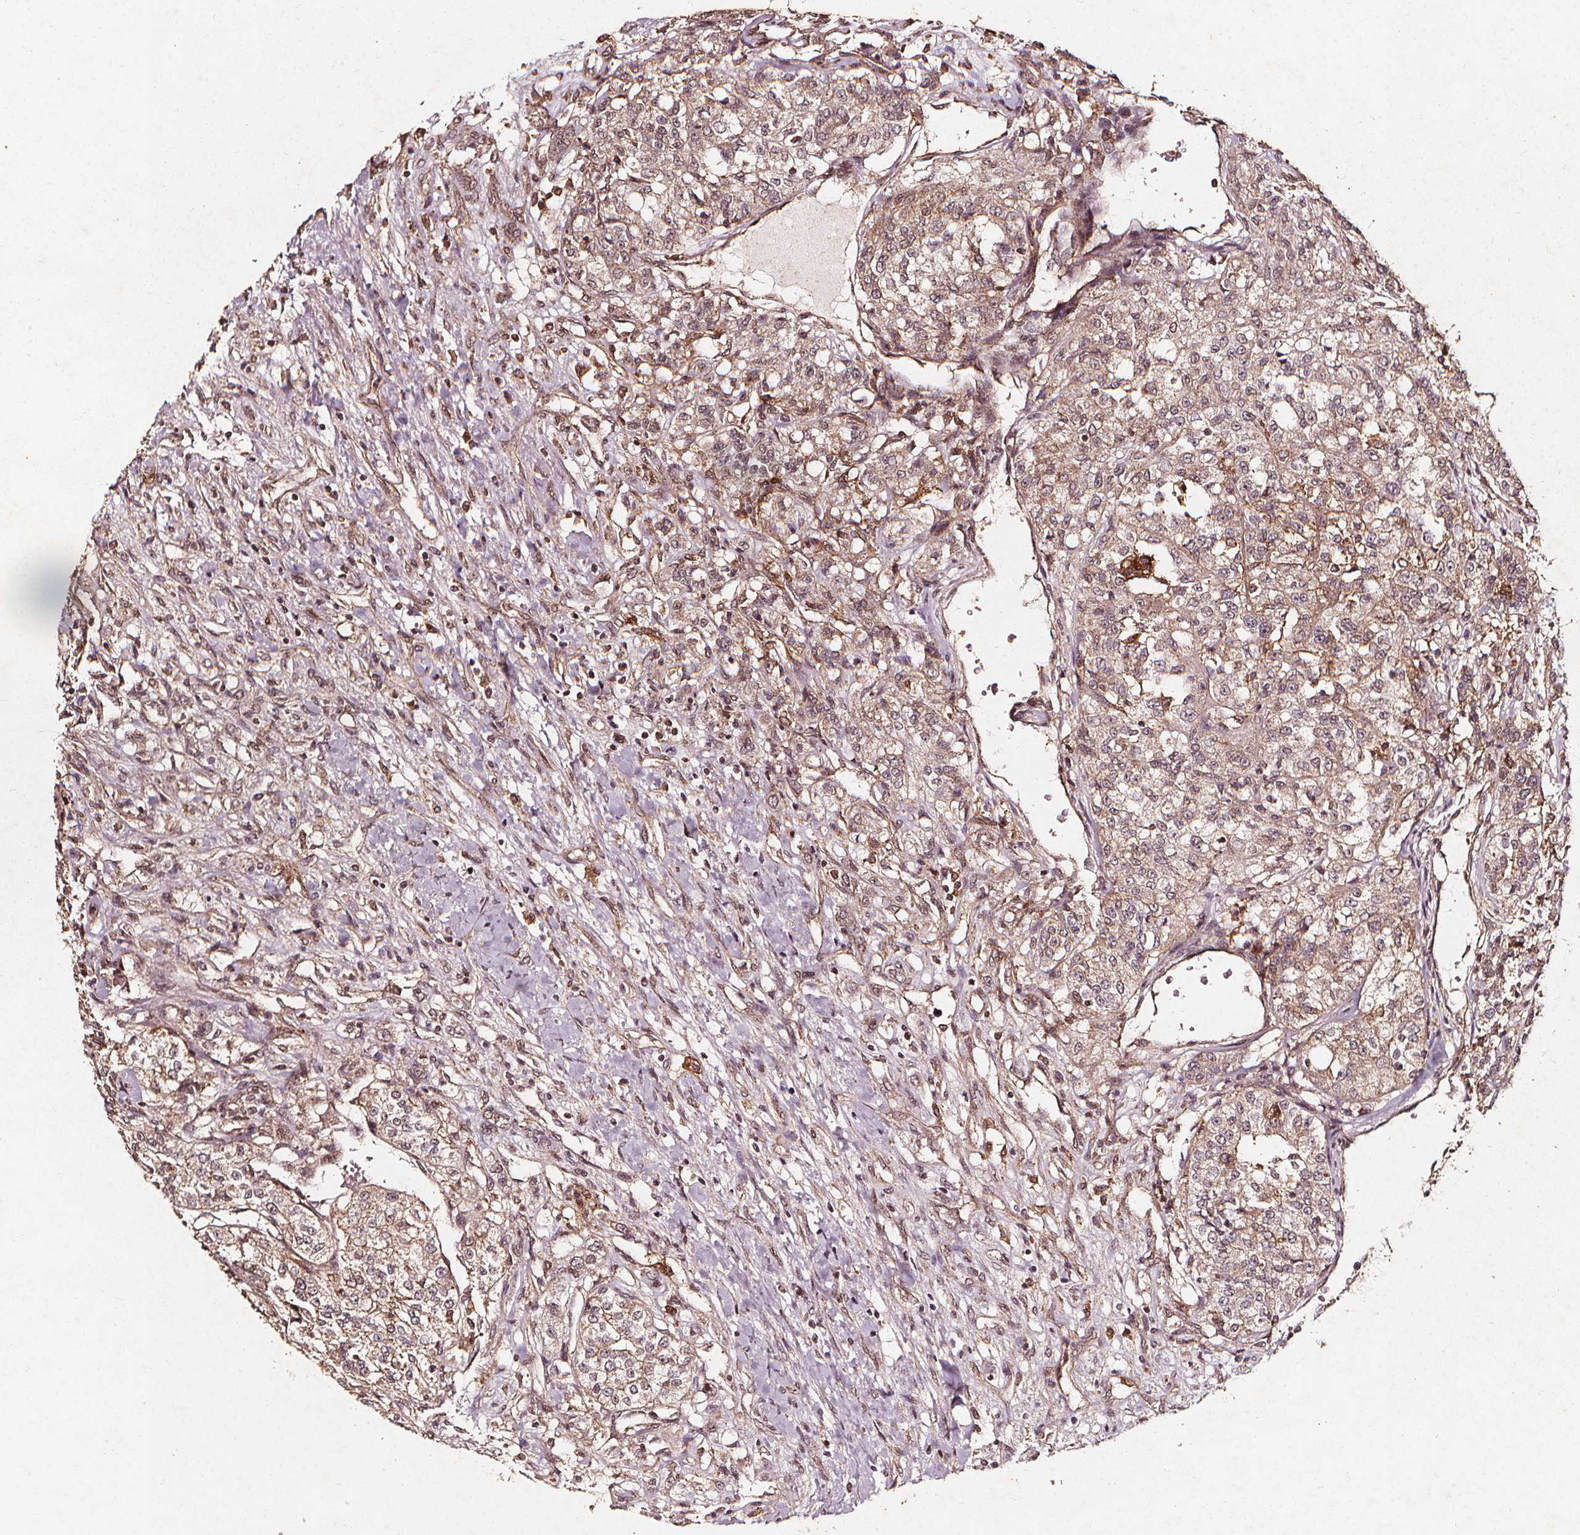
{"staining": {"intensity": "weak", "quantity": ">75%", "location": "cytoplasmic/membranous"}, "tissue": "renal cancer", "cell_type": "Tumor cells", "image_type": "cancer", "snomed": [{"axis": "morphology", "description": "Adenocarcinoma, NOS"}, {"axis": "topography", "description": "Kidney"}], "caption": "Immunohistochemistry (IHC) image of neoplastic tissue: human renal cancer stained using IHC displays low levels of weak protein expression localized specifically in the cytoplasmic/membranous of tumor cells, appearing as a cytoplasmic/membranous brown color.", "gene": "ABCA1", "patient": {"sex": "female", "age": 63}}